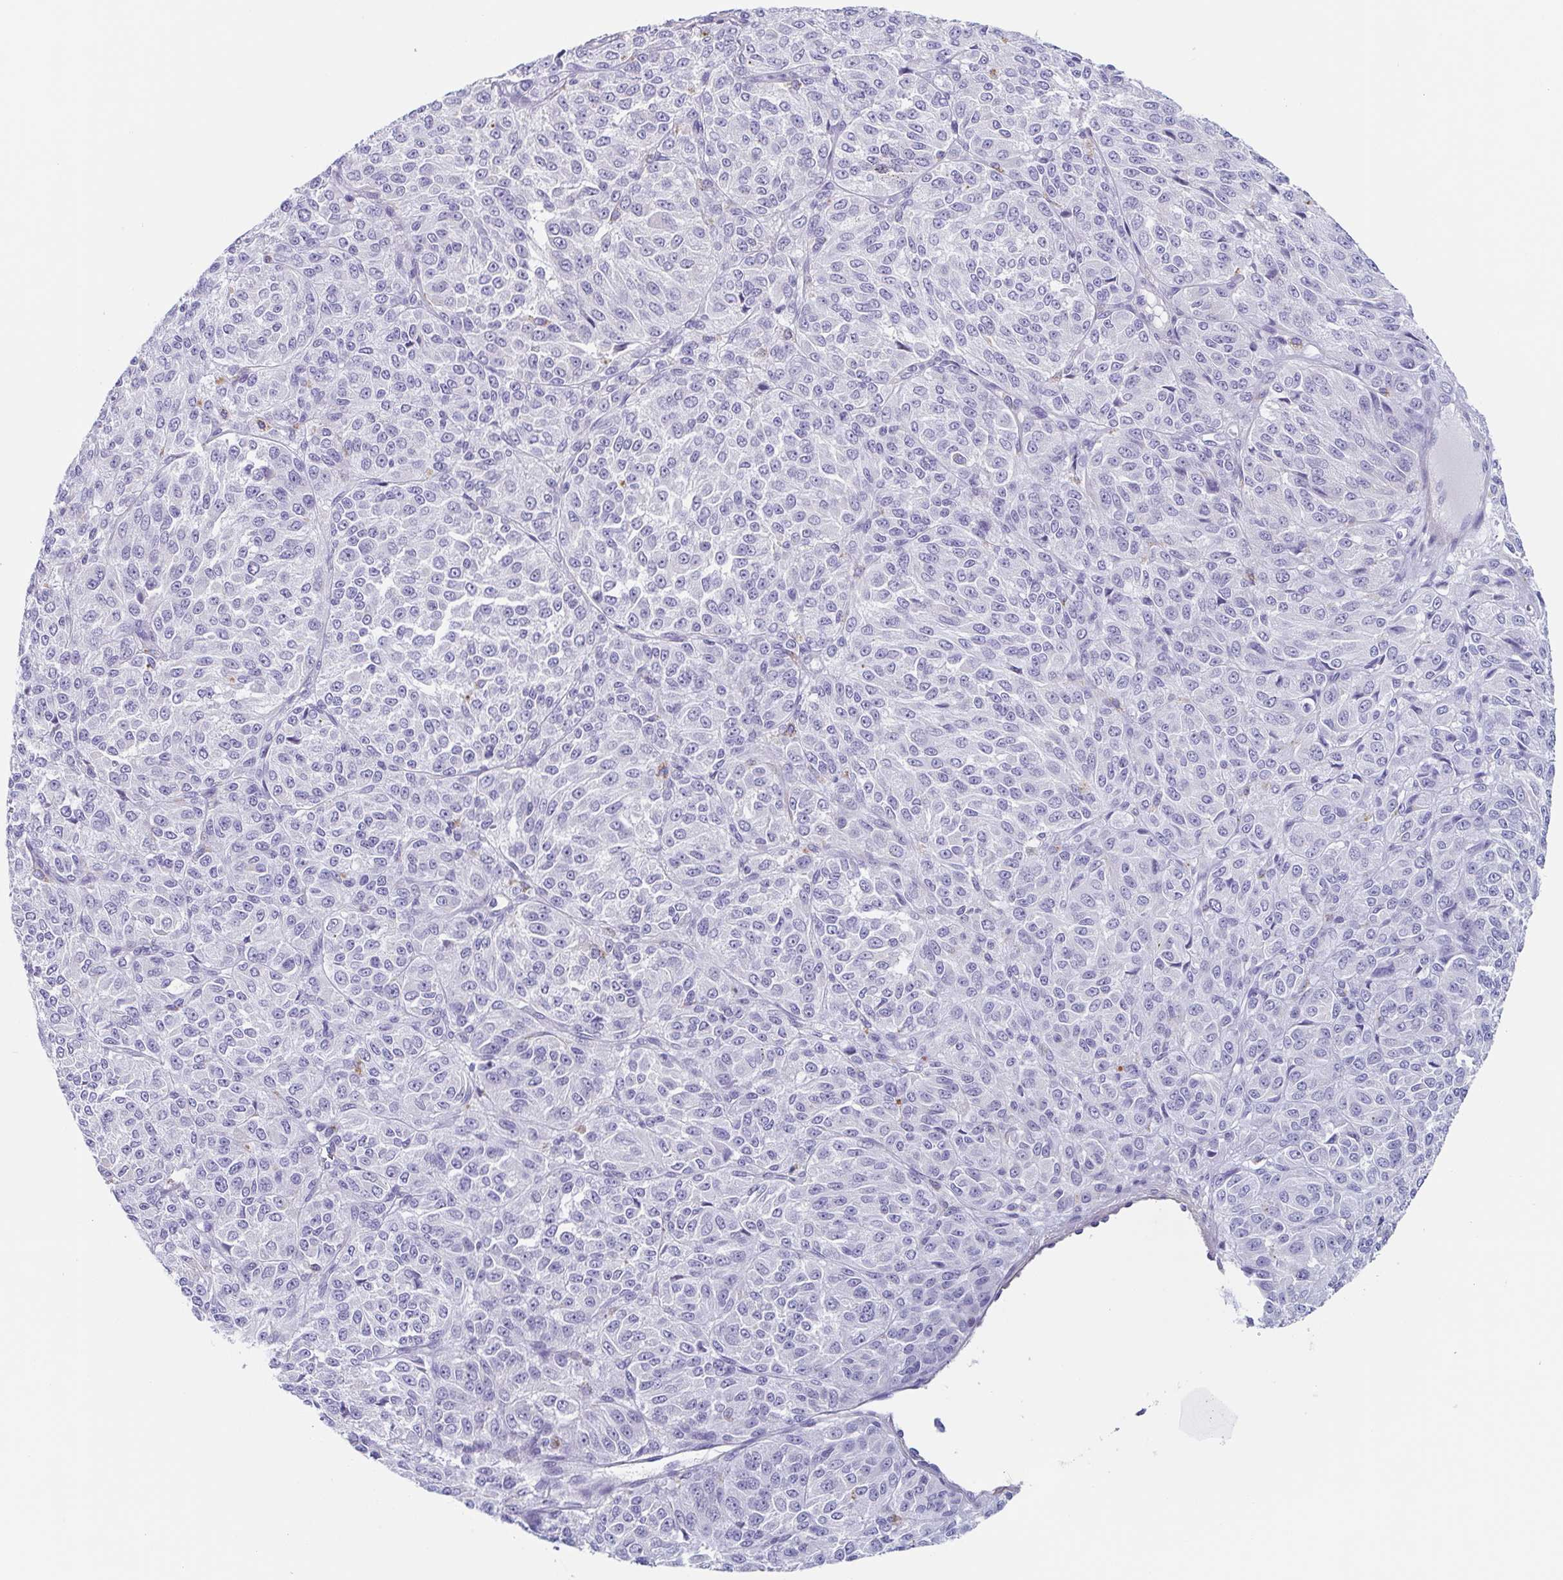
{"staining": {"intensity": "negative", "quantity": "none", "location": "none"}, "tissue": "melanoma", "cell_type": "Tumor cells", "image_type": "cancer", "snomed": [{"axis": "morphology", "description": "Malignant melanoma, Metastatic site"}, {"axis": "topography", "description": "Brain"}], "caption": "This is an immunohistochemistry photomicrograph of malignant melanoma (metastatic site). There is no staining in tumor cells.", "gene": "TAGLN3", "patient": {"sex": "female", "age": 56}}